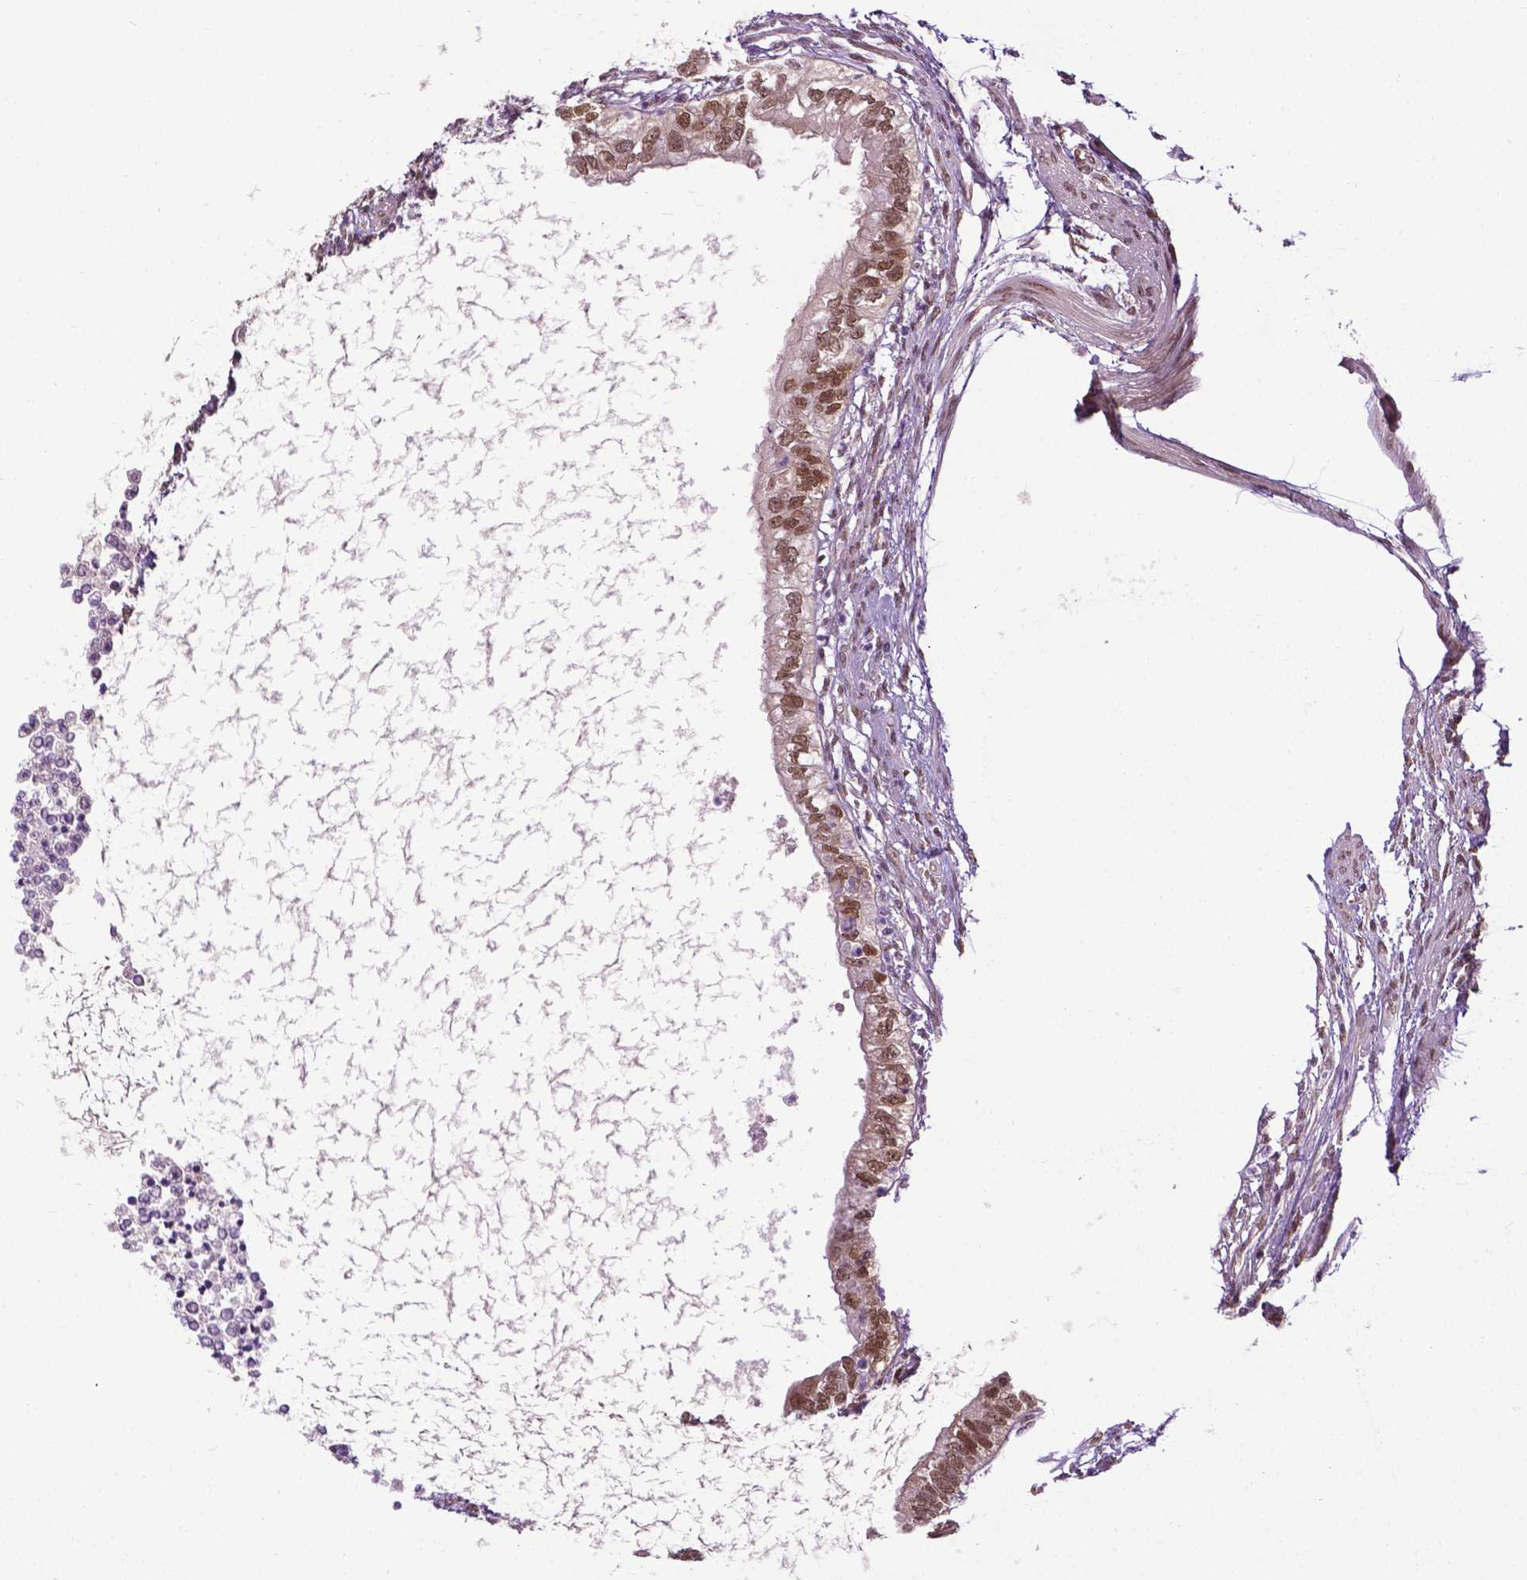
{"staining": {"intensity": "moderate", "quantity": ">75%", "location": "cytoplasmic/membranous,nuclear"}, "tissue": "testis cancer", "cell_type": "Tumor cells", "image_type": "cancer", "snomed": [{"axis": "morphology", "description": "Carcinoma, Embryonal, NOS"}, {"axis": "topography", "description": "Testis"}], "caption": "Moderate cytoplasmic/membranous and nuclear protein expression is appreciated in about >75% of tumor cells in testis cancer.", "gene": "UBQLN4", "patient": {"sex": "male", "age": 26}}